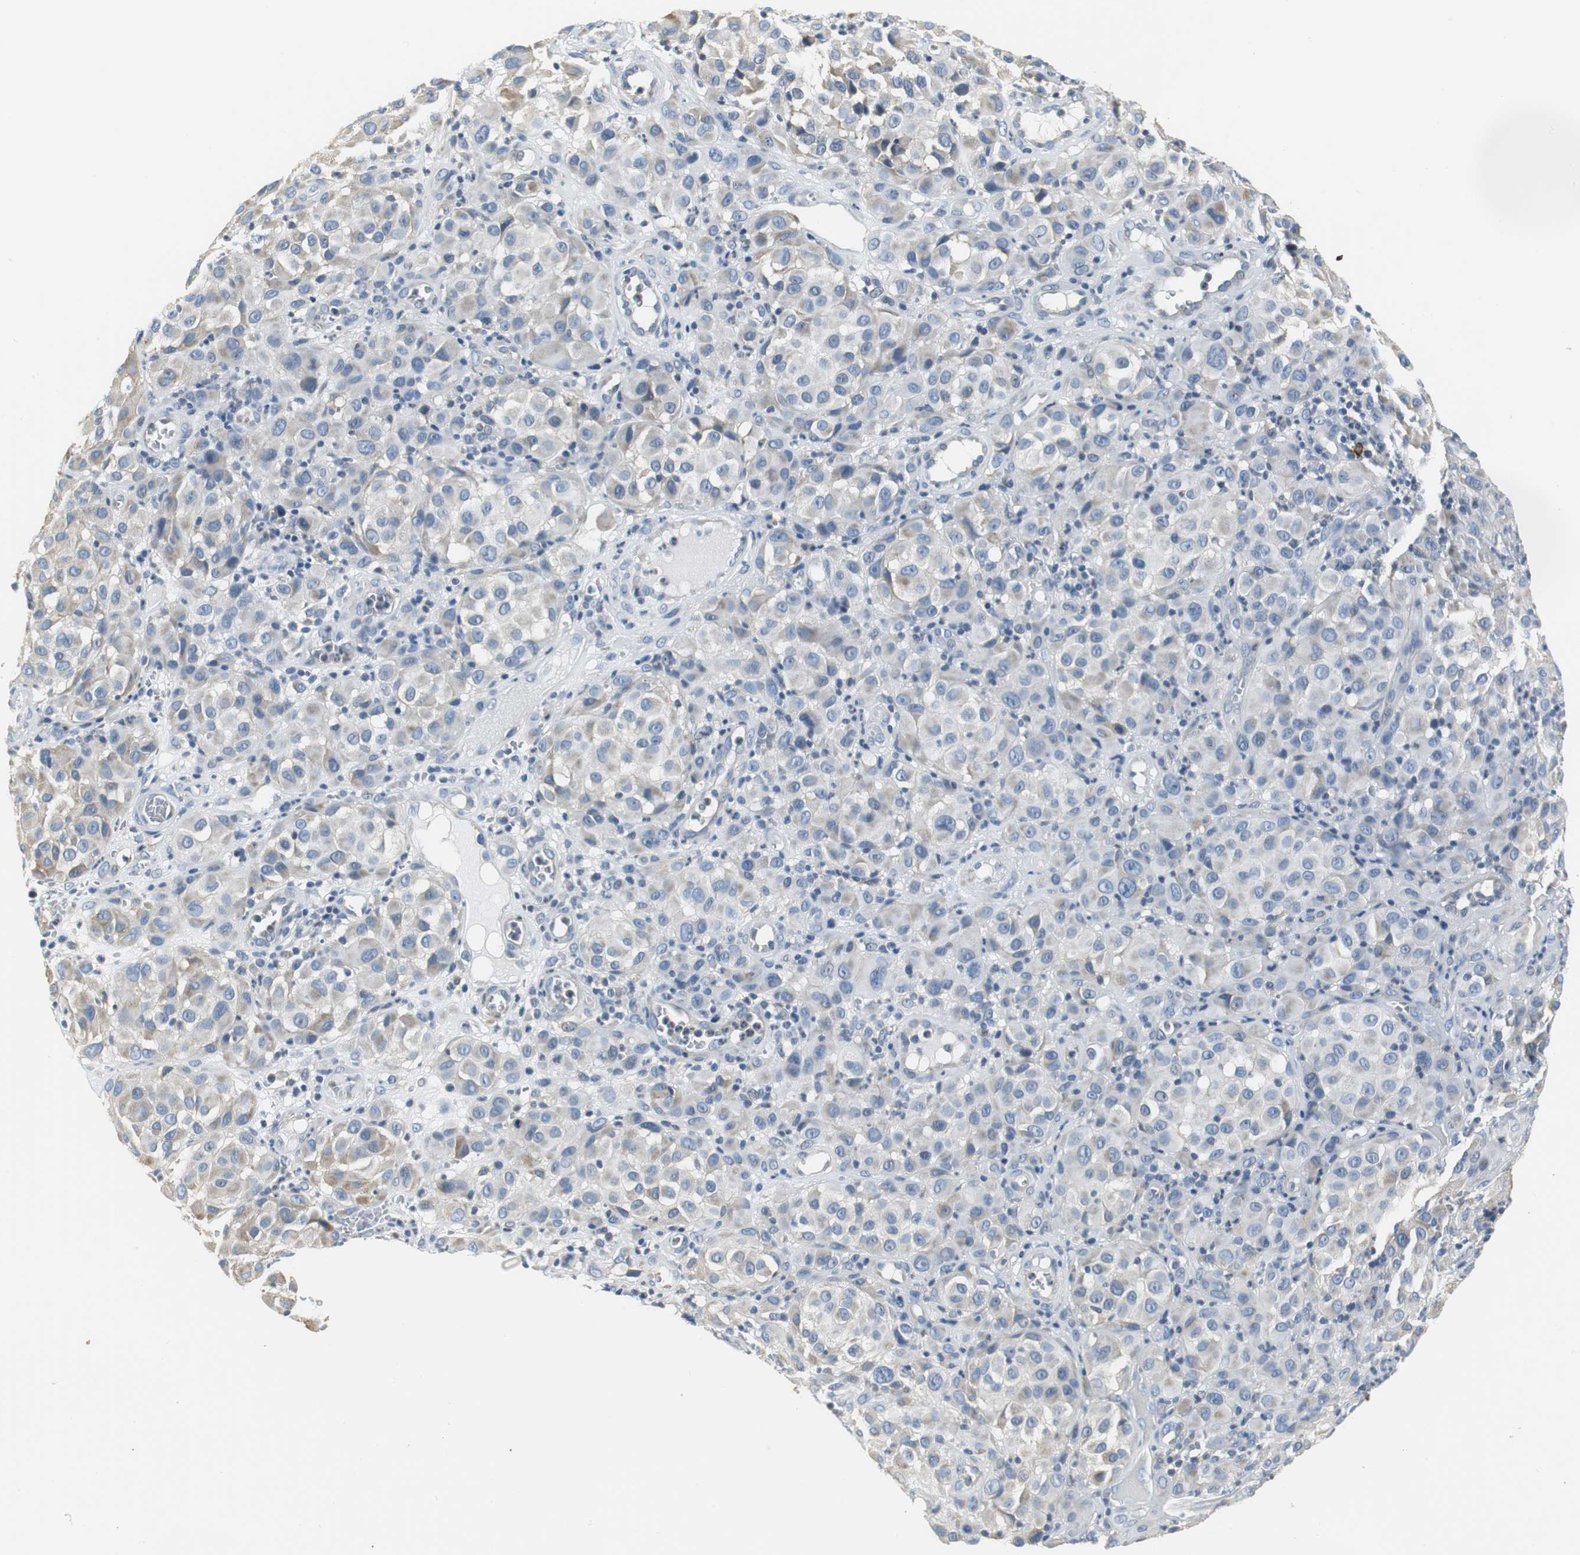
{"staining": {"intensity": "weak", "quantity": "25%-75%", "location": "cytoplasmic/membranous"}, "tissue": "melanoma", "cell_type": "Tumor cells", "image_type": "cancer", "snomed": [{"axis": "morphology", "description": "Malignant melanoma, NOS"}, {"axis": "topography", "description": "Skin"}], "caption": "A brown stain highlights weak cytoplasmic/membranous staining of a protein in malignant melanoma tumor cells.", "gene": "SLC2A5", "patient": {"sex": "female", "age": 21}}